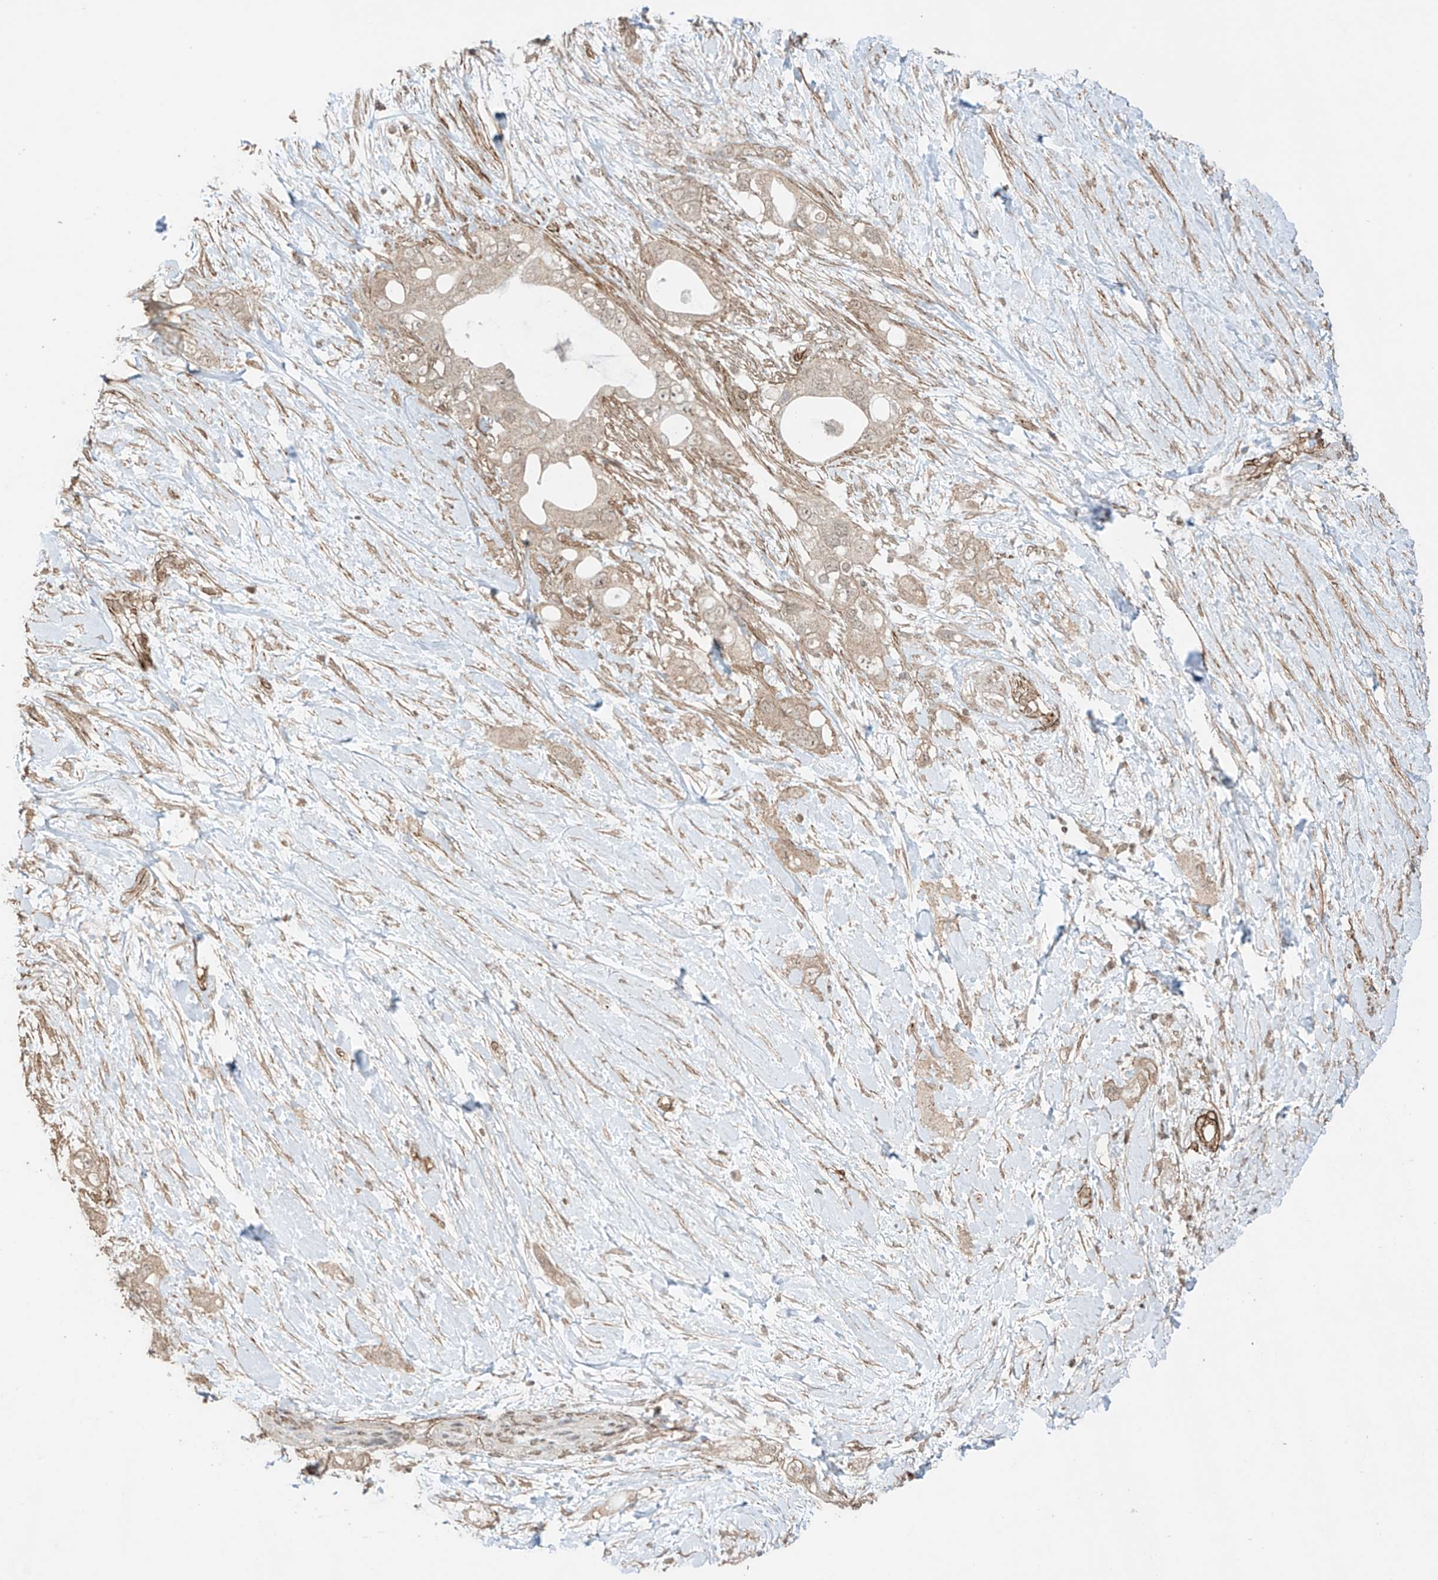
{"staining": {"intensity": "weak", "quantity": ">75%", "location": "cytoplasmic/membranous"}, "tissue": "pancreatic cancer", "cell_type": "Tumor cells", "image_type": "cancer", "snomed": [{"axis": "morphology", "description": "Adenocarcinoma, NOS"}, {"axis": "topography", "description": "Pancreas"}], "caption": "Immunohistochemistry micrograph of neoplastic tissue: pancreatic adenocarcinoma stained using immunohistochemistry (IHC) shows low levels of weak protein expression localized specifically in the cytoplasmic/membranous of tumor cells, appearing as a cytoplasmic/membranous brown color.", "gene": "TTLL5", "patient": {"sex": "female", "age": 56}}